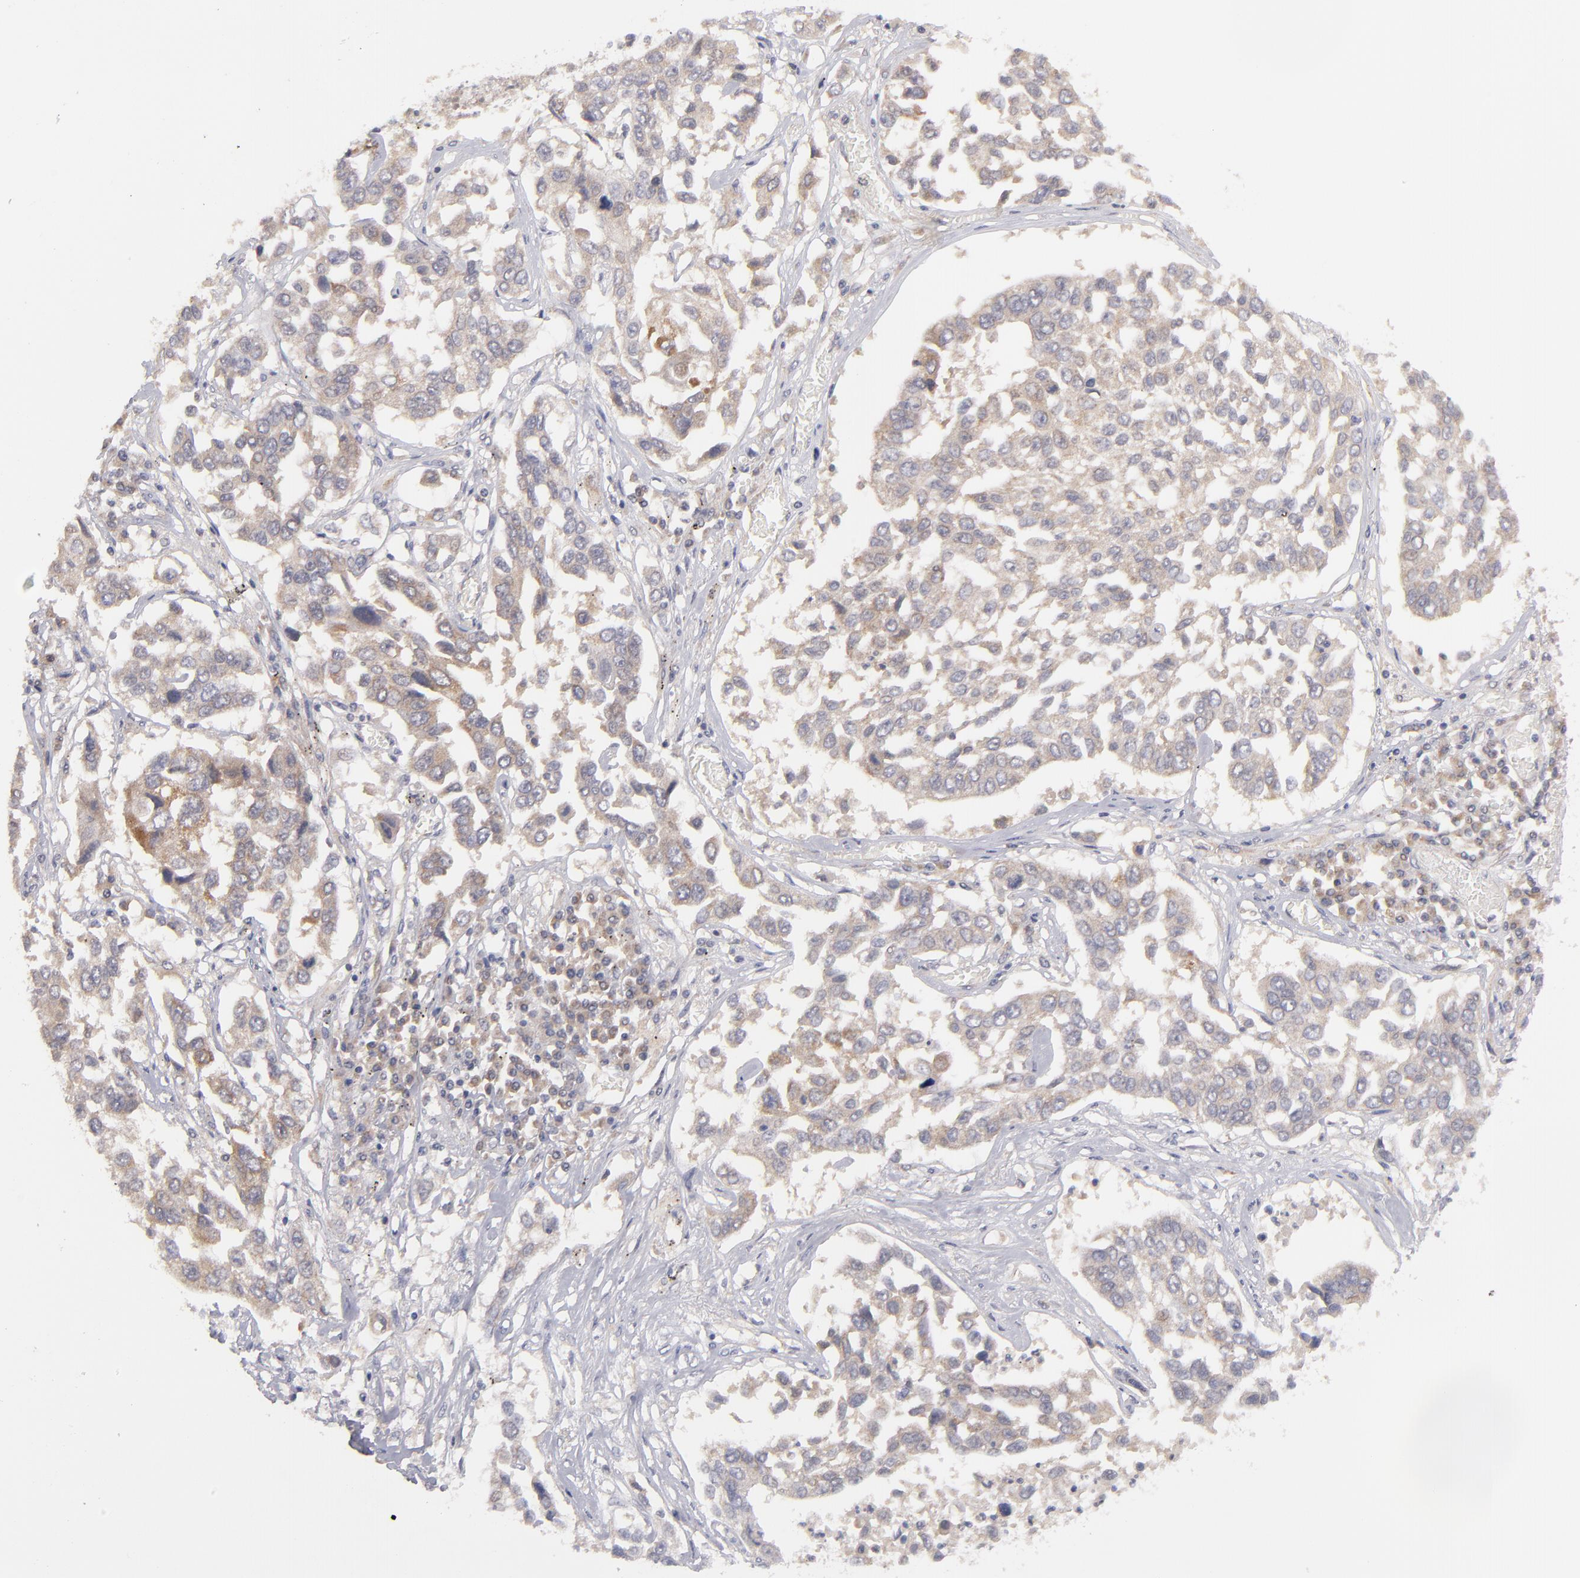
{"staining": {"intensity": "weak", "quantity": ">75%", "location": "cytoplasmic/membranous"}, "tissue": "lung cancer", "cell_type": "Tumor cells", "image_type": "cancer", "snomed": [{"axis": "morphology", "description": "Squamous cell carcinoma, NOS"}, {"axis": "topography", "description": "Lung"}], "caption": "Approximately >75% of tumor cells in human squamous cell carcinoma (lung) show weak cytoplasmic/membranous protein positivity as visualized by brown immunohistochemical staining.", "gene": "HCCS", "patient": {"sex": "male", "age": 71}}